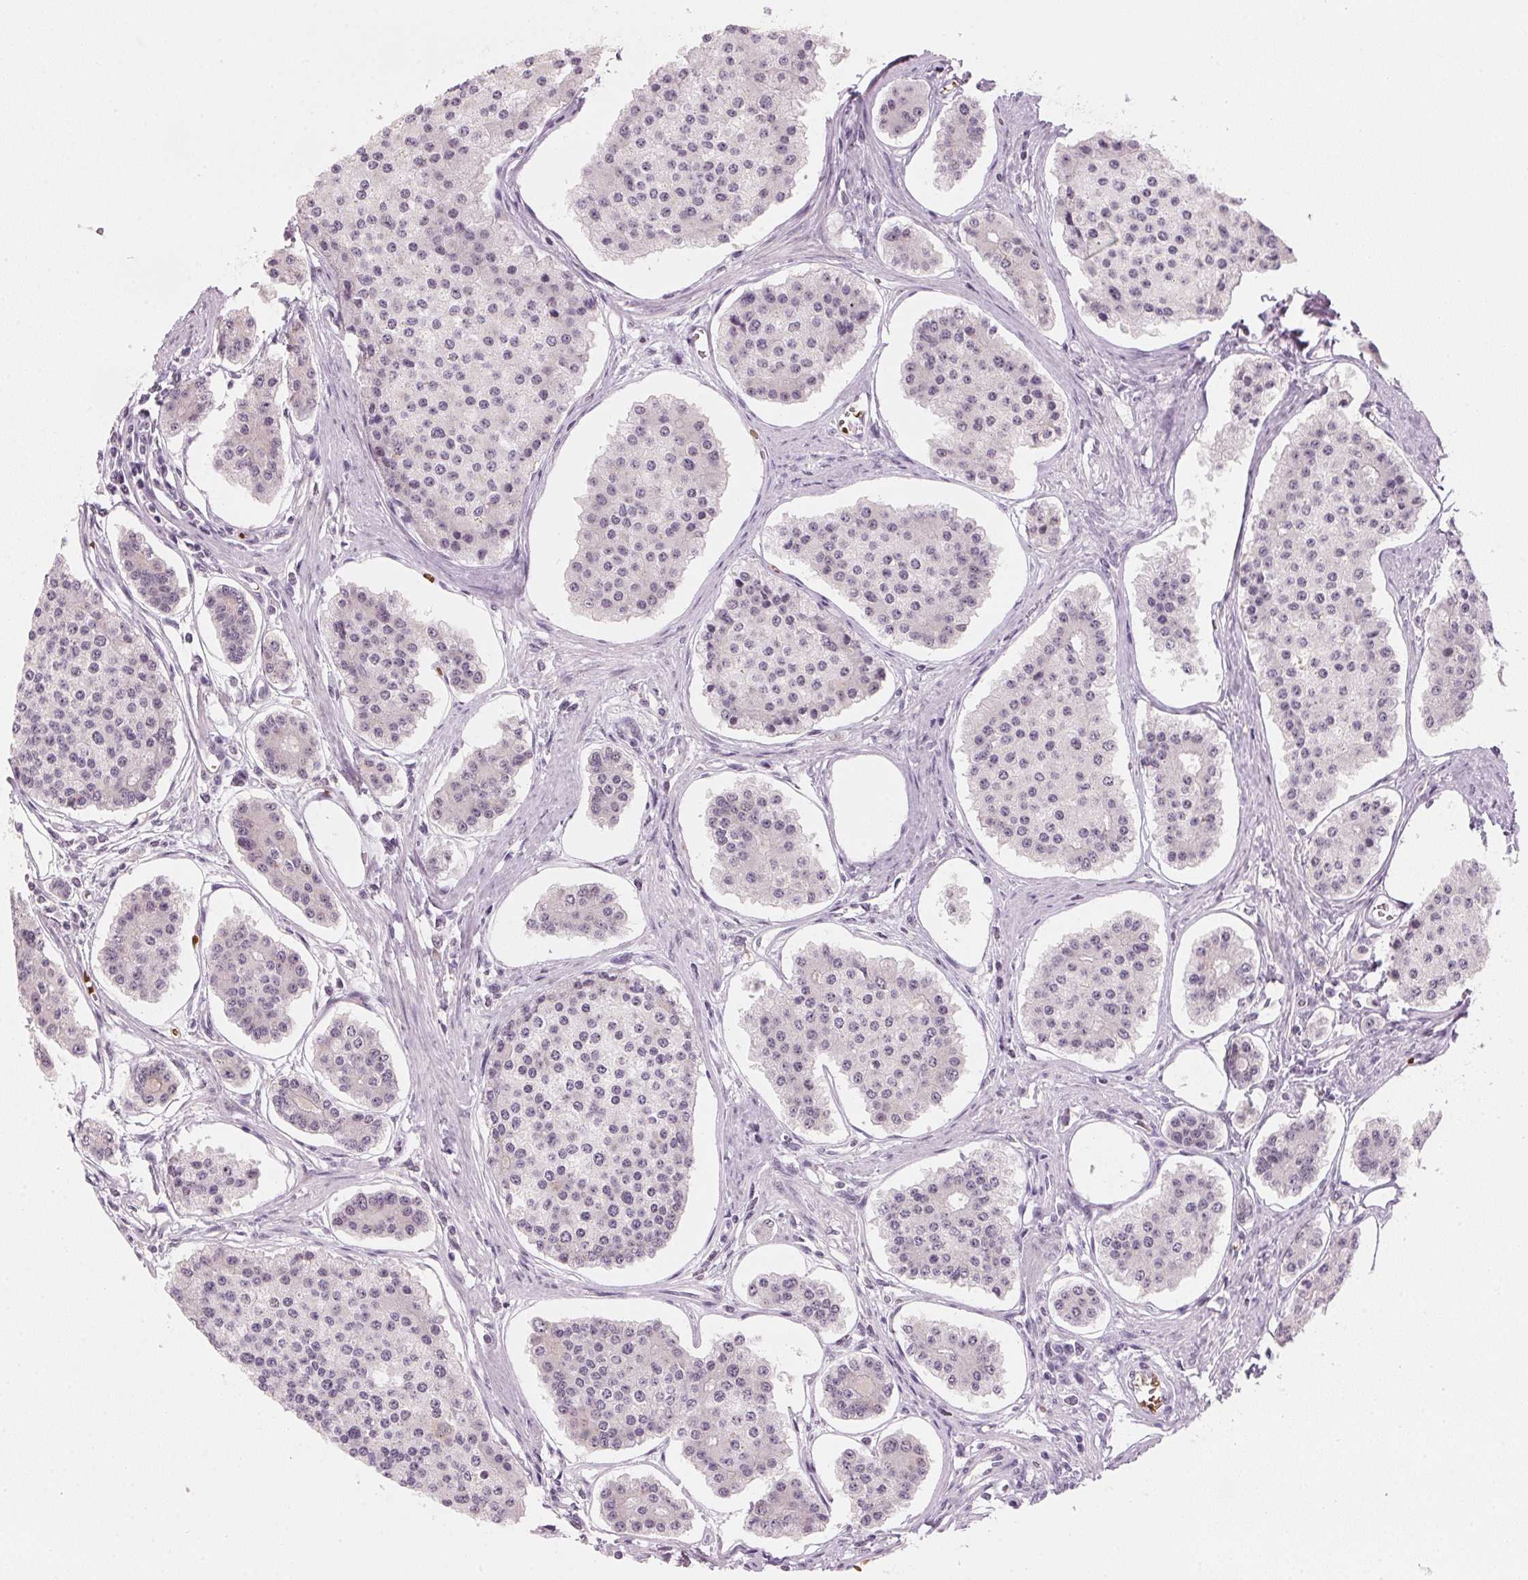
{"staining": {"intensity": "negative", "quantity": "none", "location": "none"}, "tissue": "carcinoid", "cell_type": "Tumor cells", "image_type": "cancer", "snomed": [{"axis": "morphology", "description": "Carcinoid, malignant, NOS"}, {"axis": "topography", "description": "Small intestine"}], "caption": "Carcinoid (malignant) was stained to show a protein in brown. There is no significant positivity in tumor cells.", "gene": "DNTTIP2", "patient": {"sex": "female", "age": 65}}